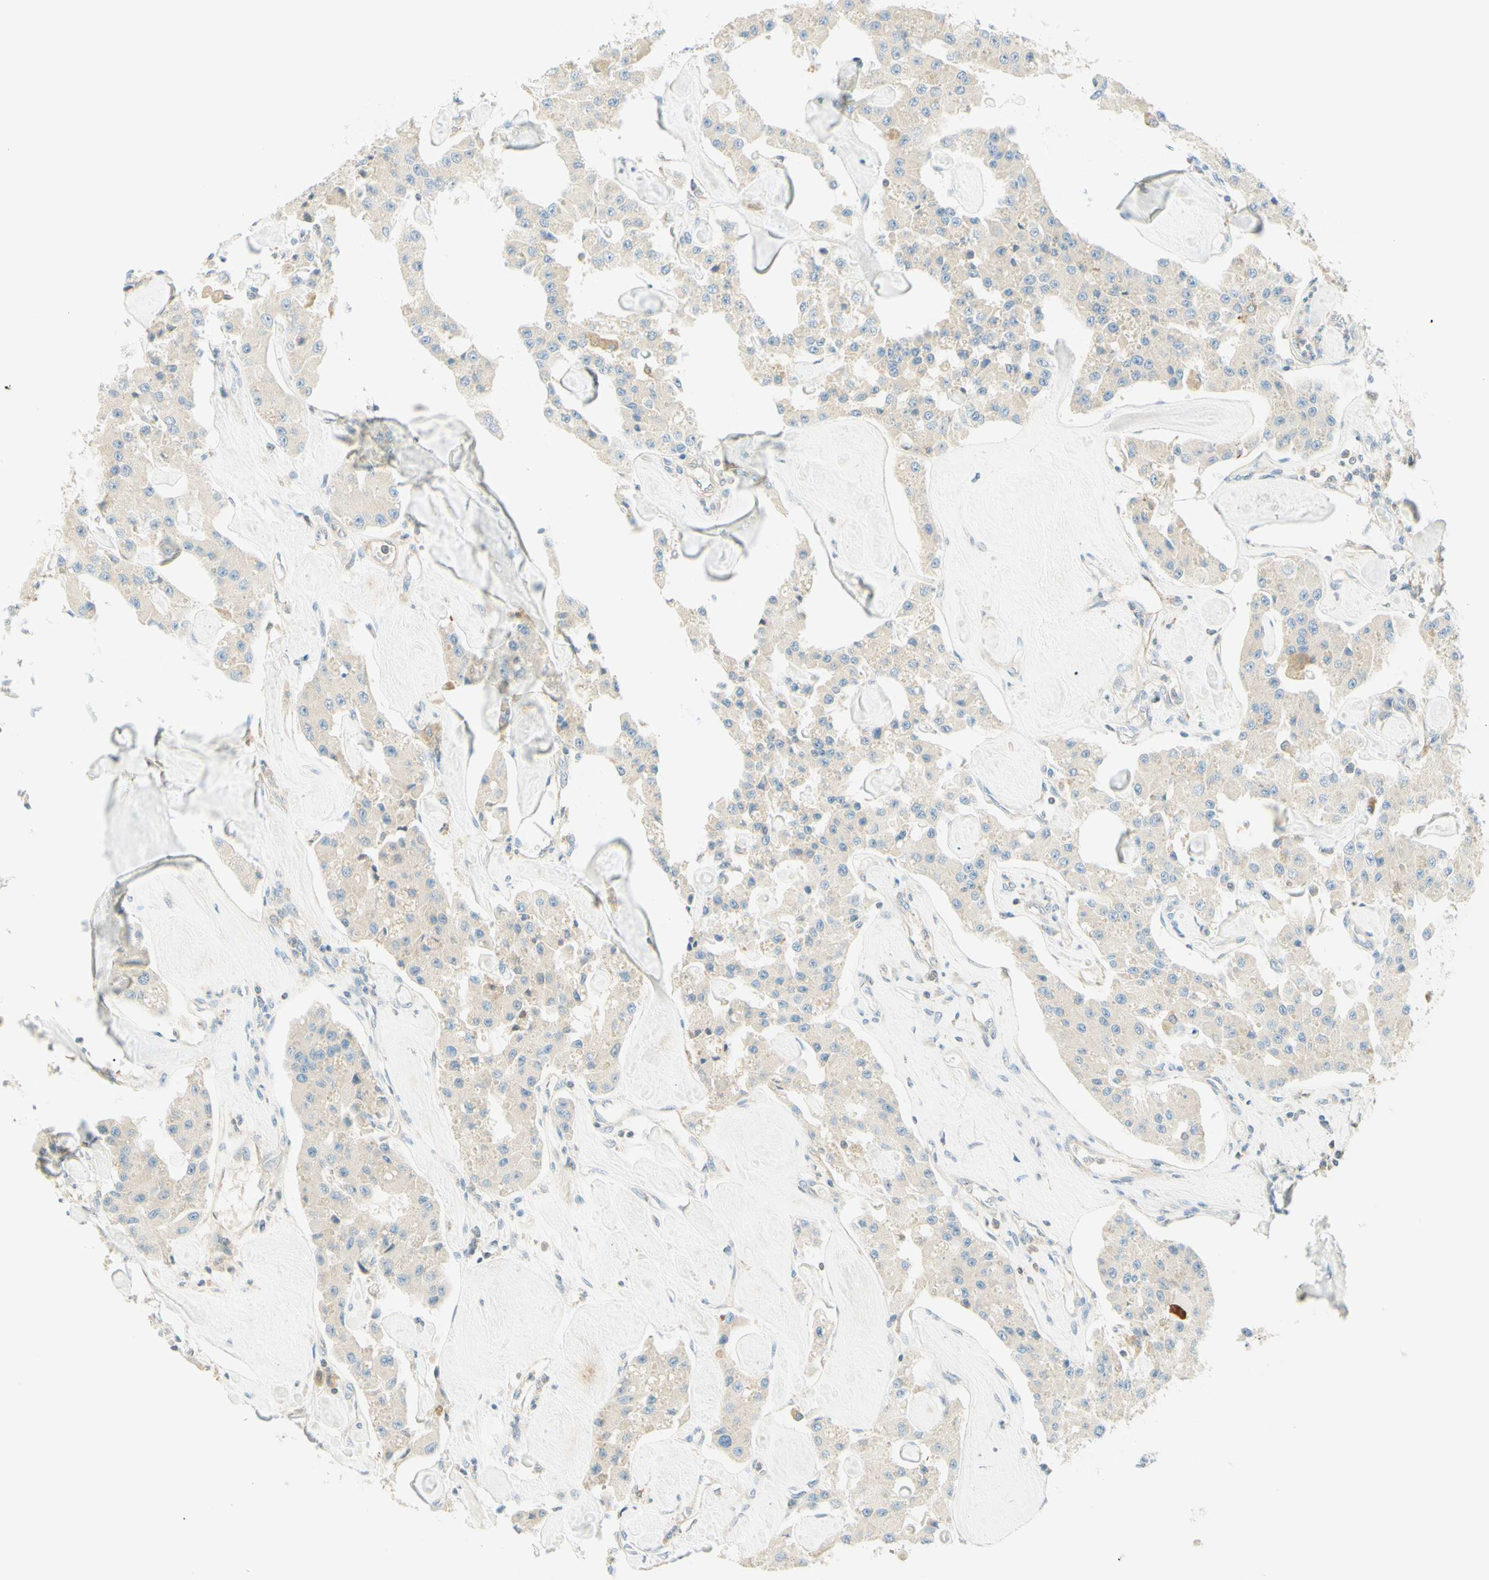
{"staining": {"intensity": "negative", "quantity": "none", "location": "none"}, "tissue": "carcinoid", "cell_type": "Tumor cells", "image_type": "cancer", "snomed": [{"axis": "morphology", "description": "Carcinoid, malignant, NOS"}, {"axis": "topography", "description": "Pancreas"}], "caption": "Immunohistochemical staining of human carcinoid (malignant) exhibits no significant expression in tumor cells.", "gene": "PROM1", "patient": {"sex": "male", "age": 41}}